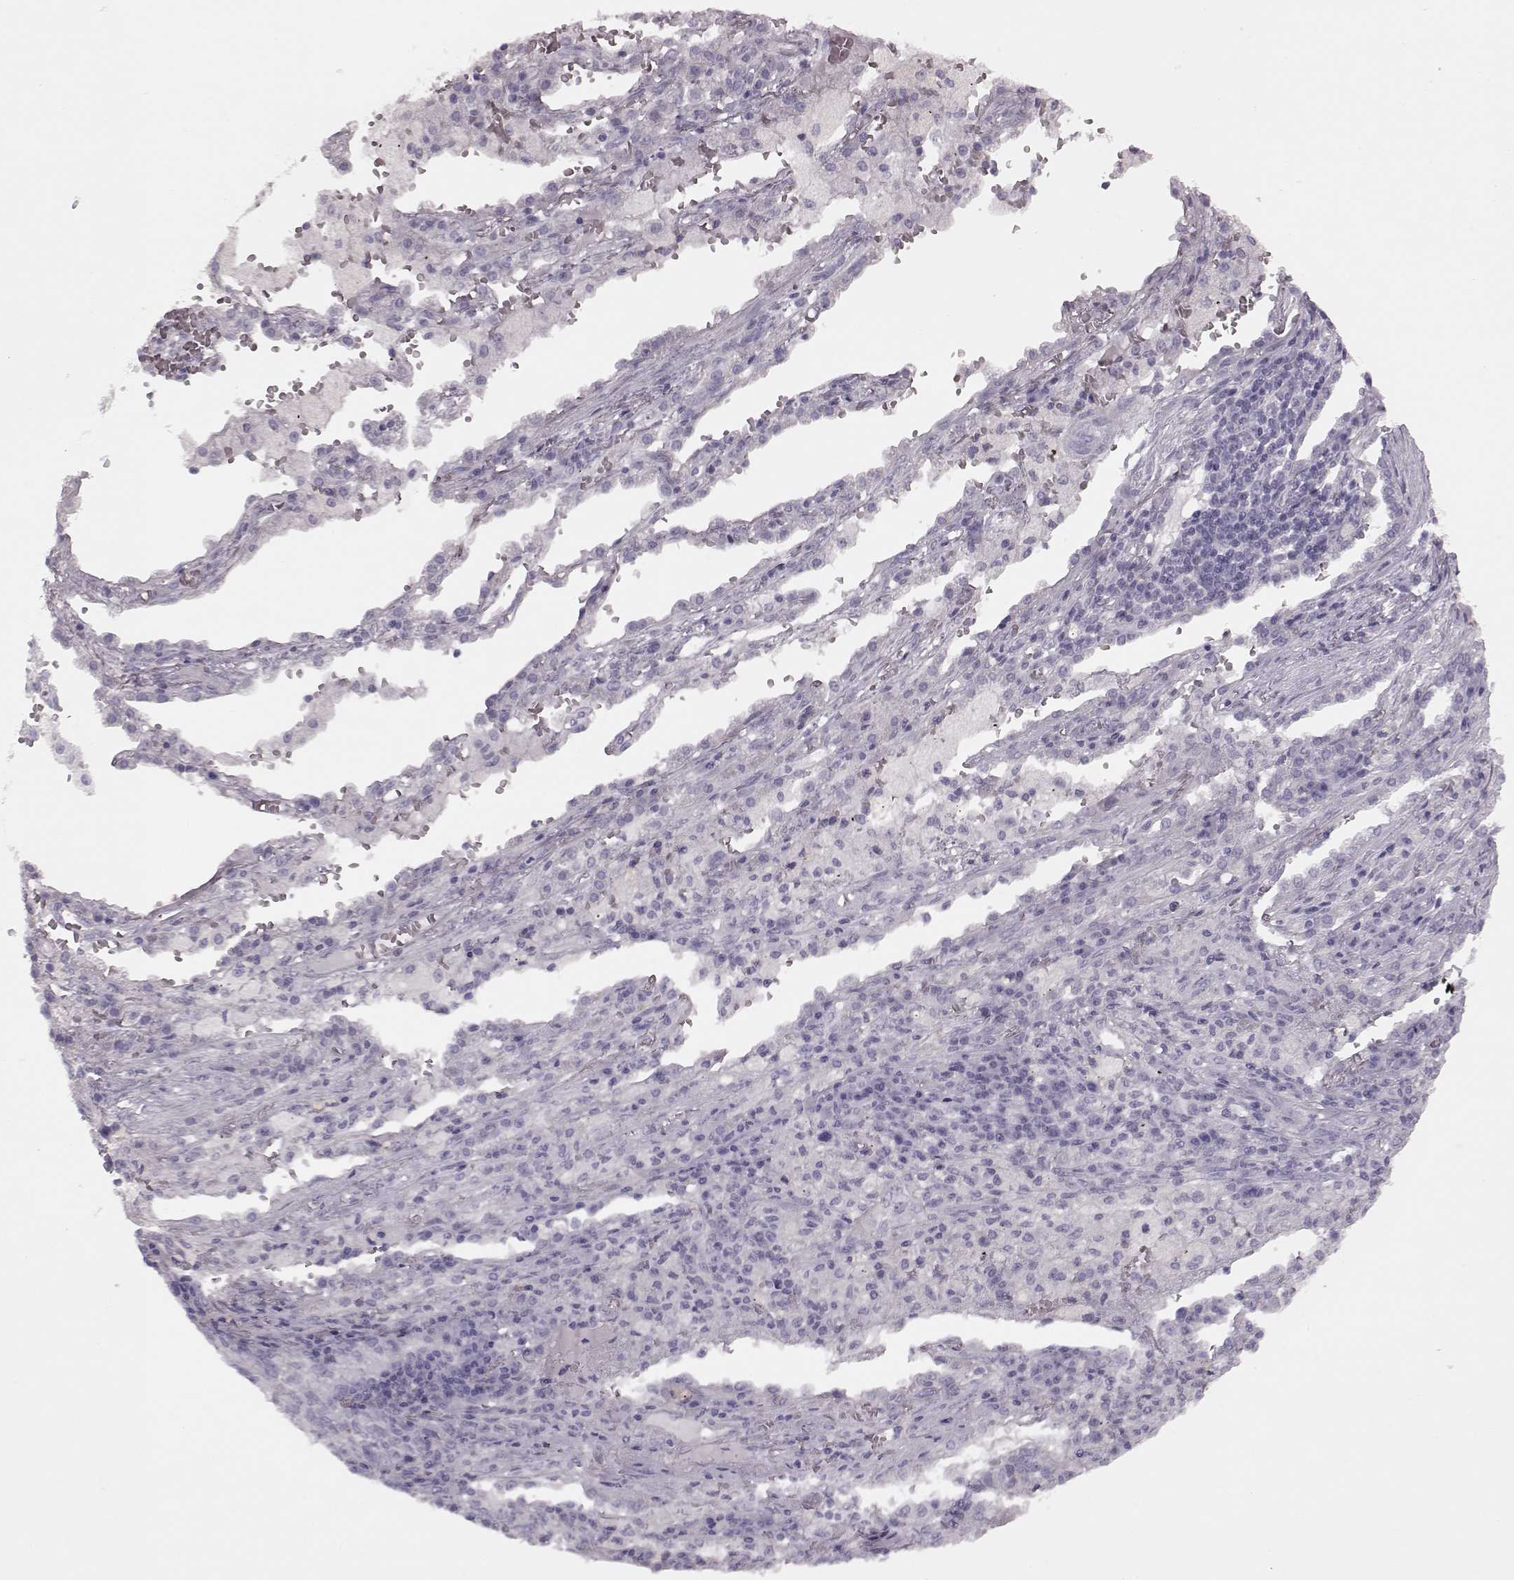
{"staining": {"intensity": "negative", "quantity": "none", "location": "none"}, "tissue": "lung cancer", "cell_type": "Tumor cells", "image_type": "cancer", "snomed": [{"axis": "morphology", "description": "Adenocarcinoma, NOS"}, {"axis": "topography", "description": "Lung"}], "caption": "This is an immunohistochemistry image of human lung cancer (adenocarcinoma). There is no staining in tumor cells.", "gene": "CRYBA2", "patient": {"sex": "male", "age": 57}}